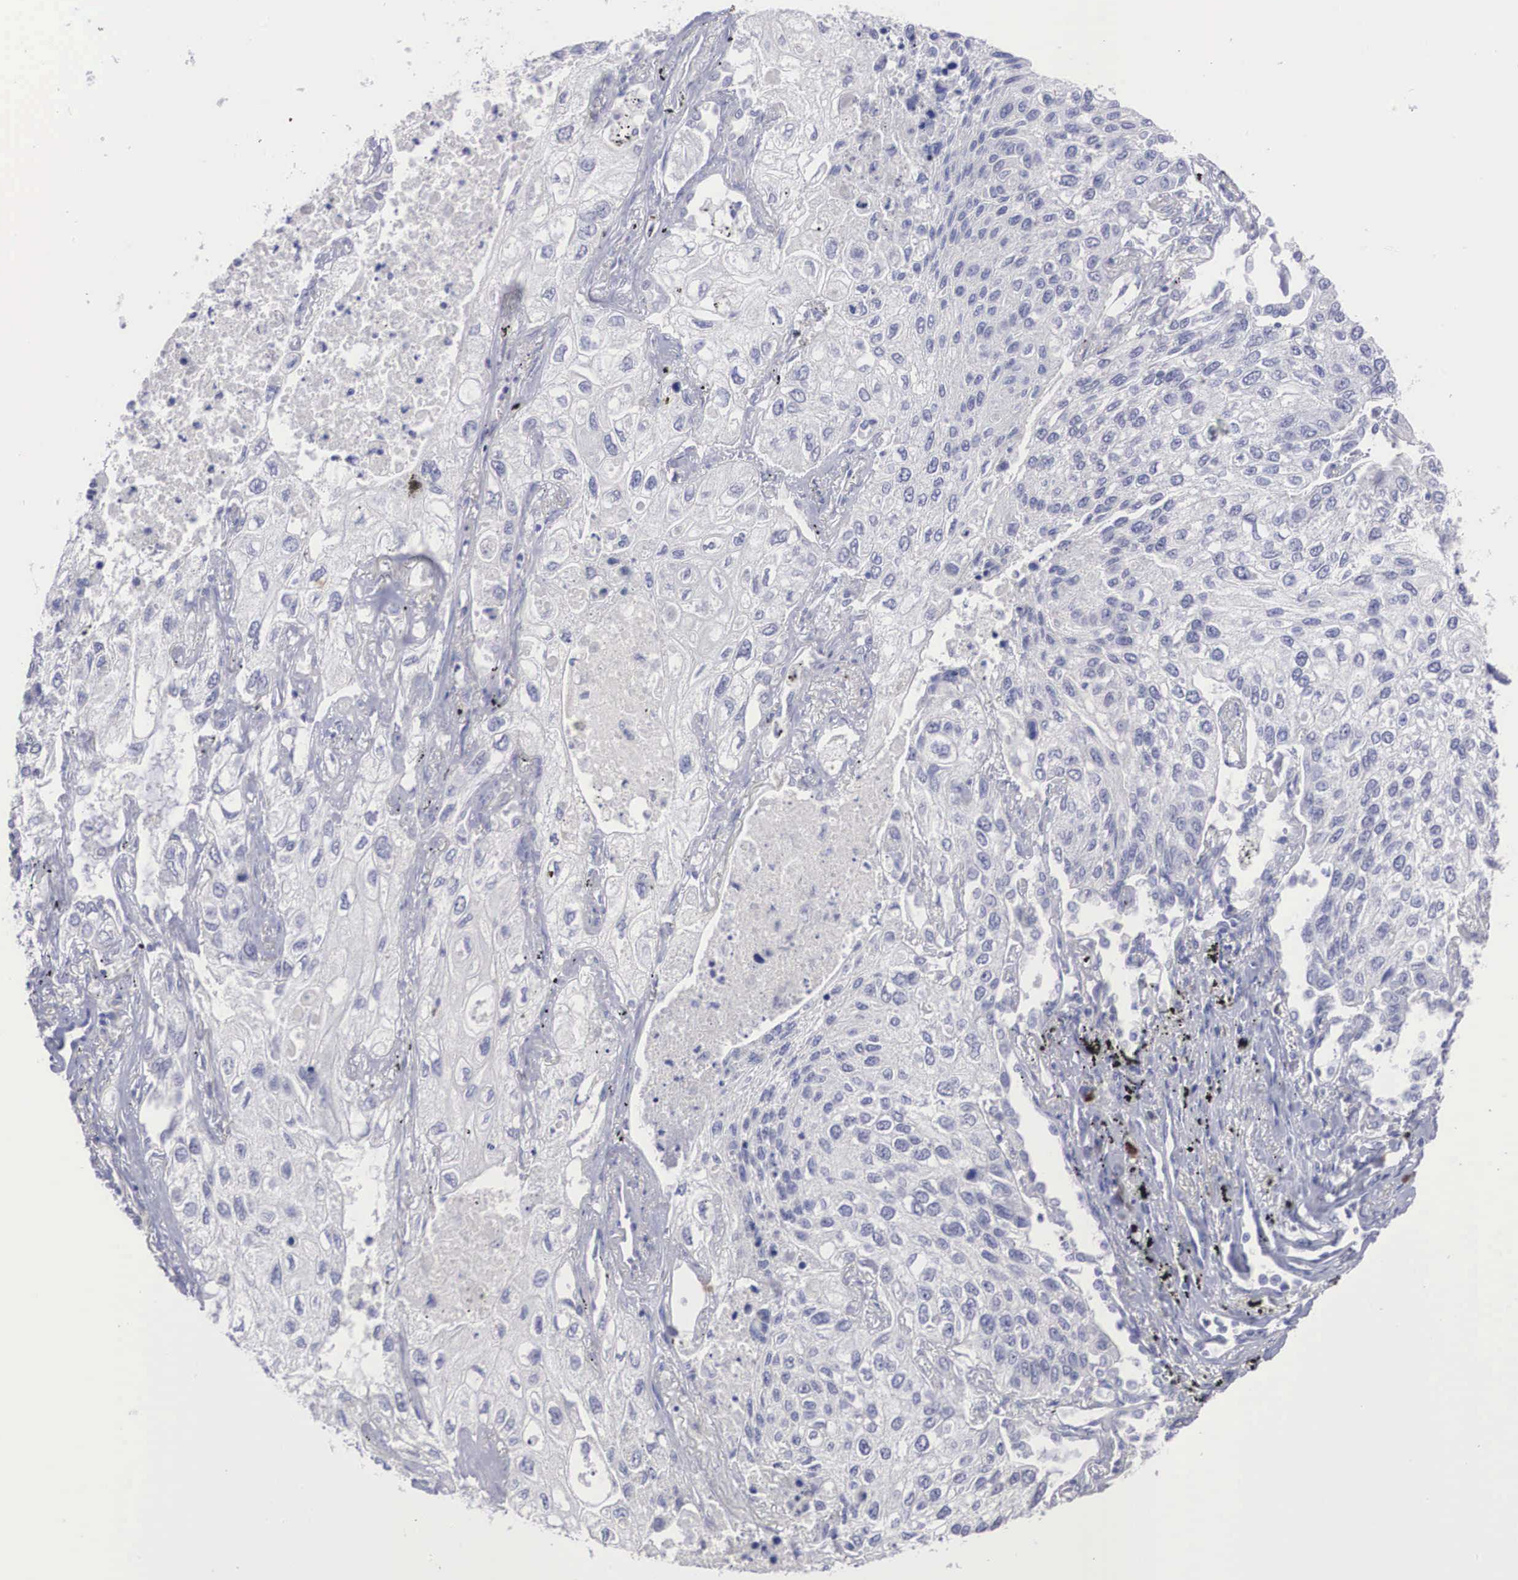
{"staining": {"intensity": "negative", "quantity": "none", "location": "none"}, "tissue": "lung cancer", "cell_type": "Tumor cells", "image_type": "cancer", "snomed": [{"axis": "morphology", "description": "Squamous cell carcinoma, NOS"}, {"axis": "topography", "description": "Lung"}], "caption": "Histopathology image shows no significant protein staining in tumor cells of lung squamous cell carcinoma.", "gene": "REPS2", "patient": {"sex": "male", "age": 75}}